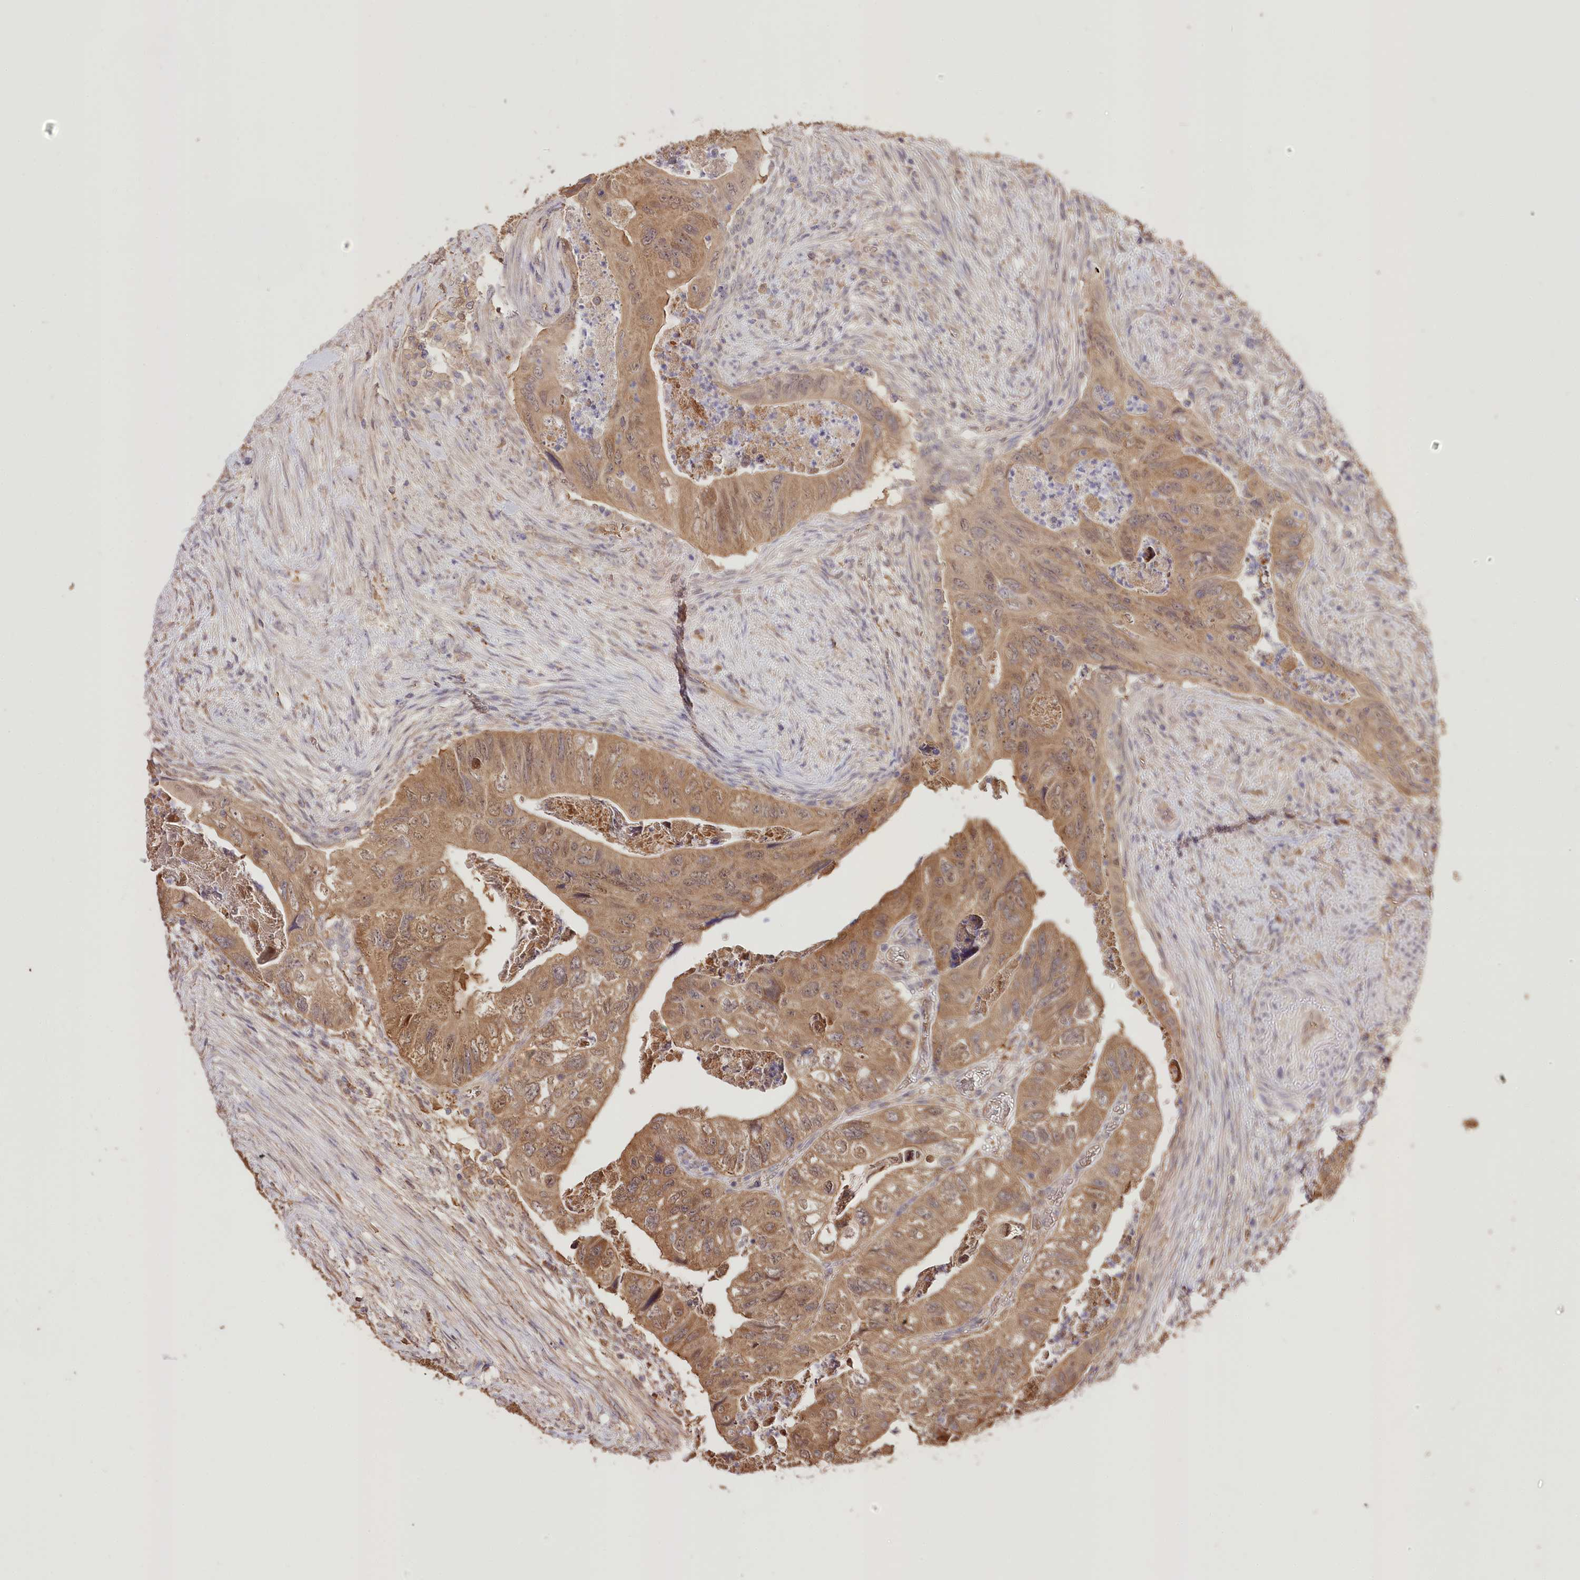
{"staining": {"intensity": "moderate", "quantity": ">75%", "location": "cytoplasmic/membranous"}, "tissue": "colorectal cancer", "cell_type": "Tumor cells", "image_type": "cancer", "snomed": [{"axis": "morphology", "description": "Adenocarcinoma, NOS"}, {"axis": "topography", "description": "Rectum"}], "caption": "An IHC photomicrograph of tumor tissue is shown. Protein staining in brown shows moderate cytoplasmic/membranous positivity in colorectal cancer (adenocarcinoma) within tumor cells.", "gene": "R3HDM2", "patient": {"sex": "male", "age": 63}}